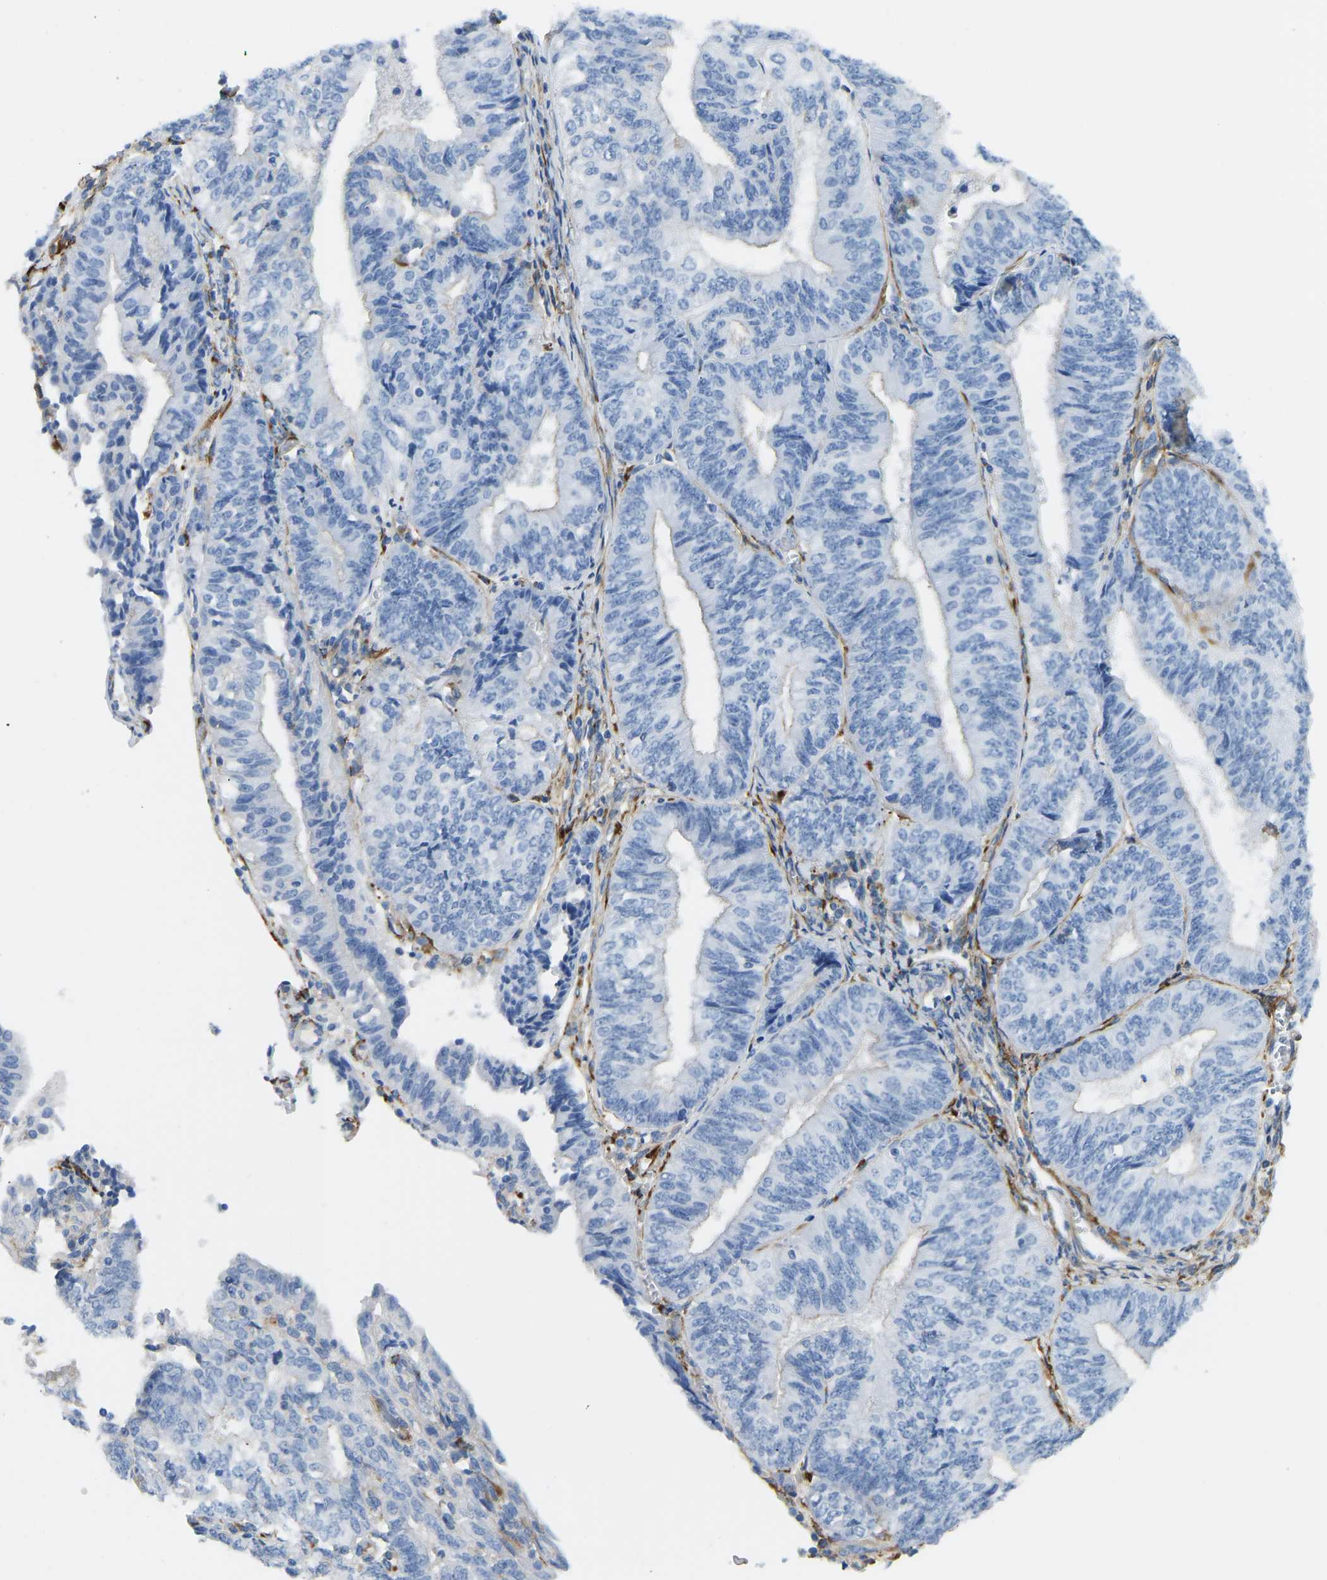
{"staining": {"intensity": "negative", "quantity": "none", "location": "none"}, "tissue": "endometrial cancer", "cell_type": "Tumor cells", "image_type": "cancer", "snomed": [{"axis": "morphology", "description": "Adenocarcinoma, NOS"}, {"axis": "topography", "description": "Endometrium"}], "caption": "Tumor cells are negative for protein expression in human endometrial cancer (adenocarcinoma).", "gene": "COL15A1", "patient": {"sex": "female", "age": 58}}